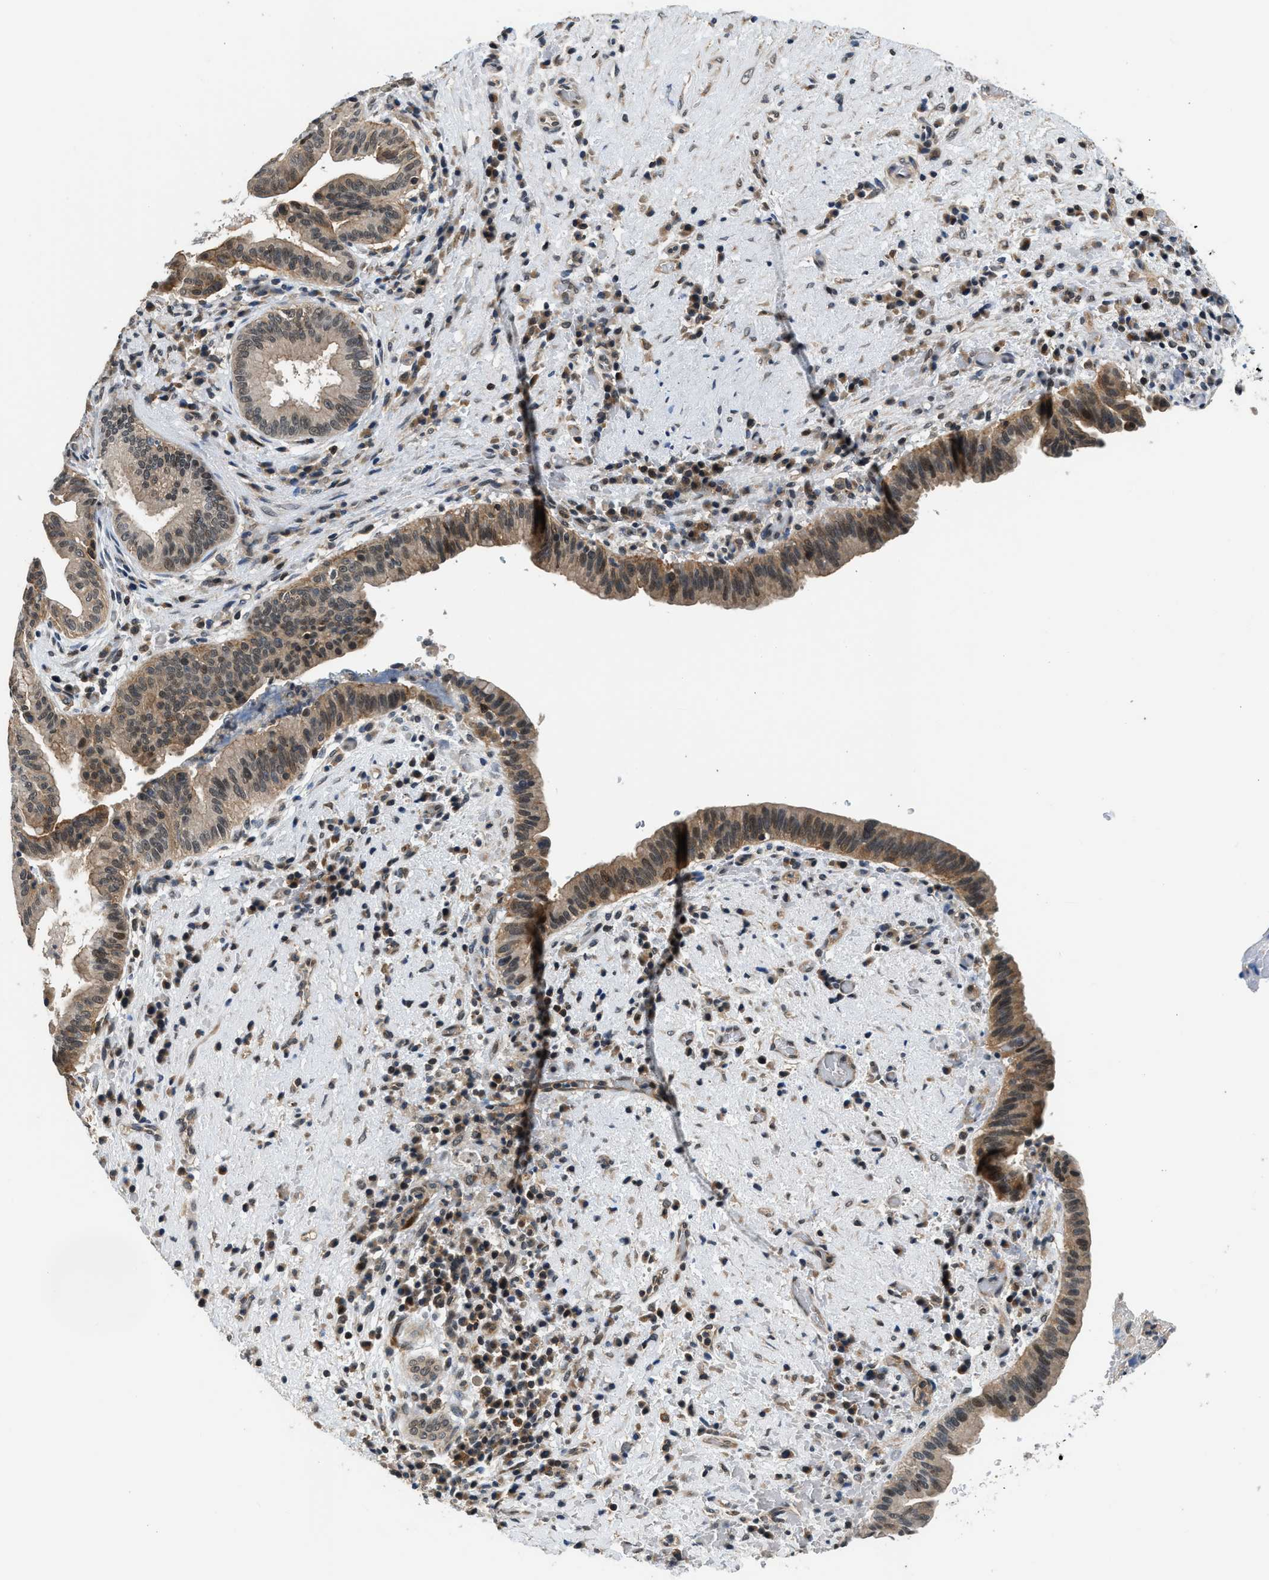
{"staining": {"intensity": "moderate", "quantity": ">75%", "location": "cytoplasmic/membranous,nuclear"}, "tissue": "liver cancer", "cell_type": "Tumor cells", "image_type": "cancer", "snomed": [{"axis": "morphology", "description": "Cholangiocarcinoma"}, {"axis": "topography", "description": "Liver"}], "caption": "Moderate cytoplasmic/membranous and nuclear staining is seen in about >75% of tumor cells in liver cholangiocarcinoma.", "gene": "MTMR1", "patient": {"sex": "female", "age": 38}}